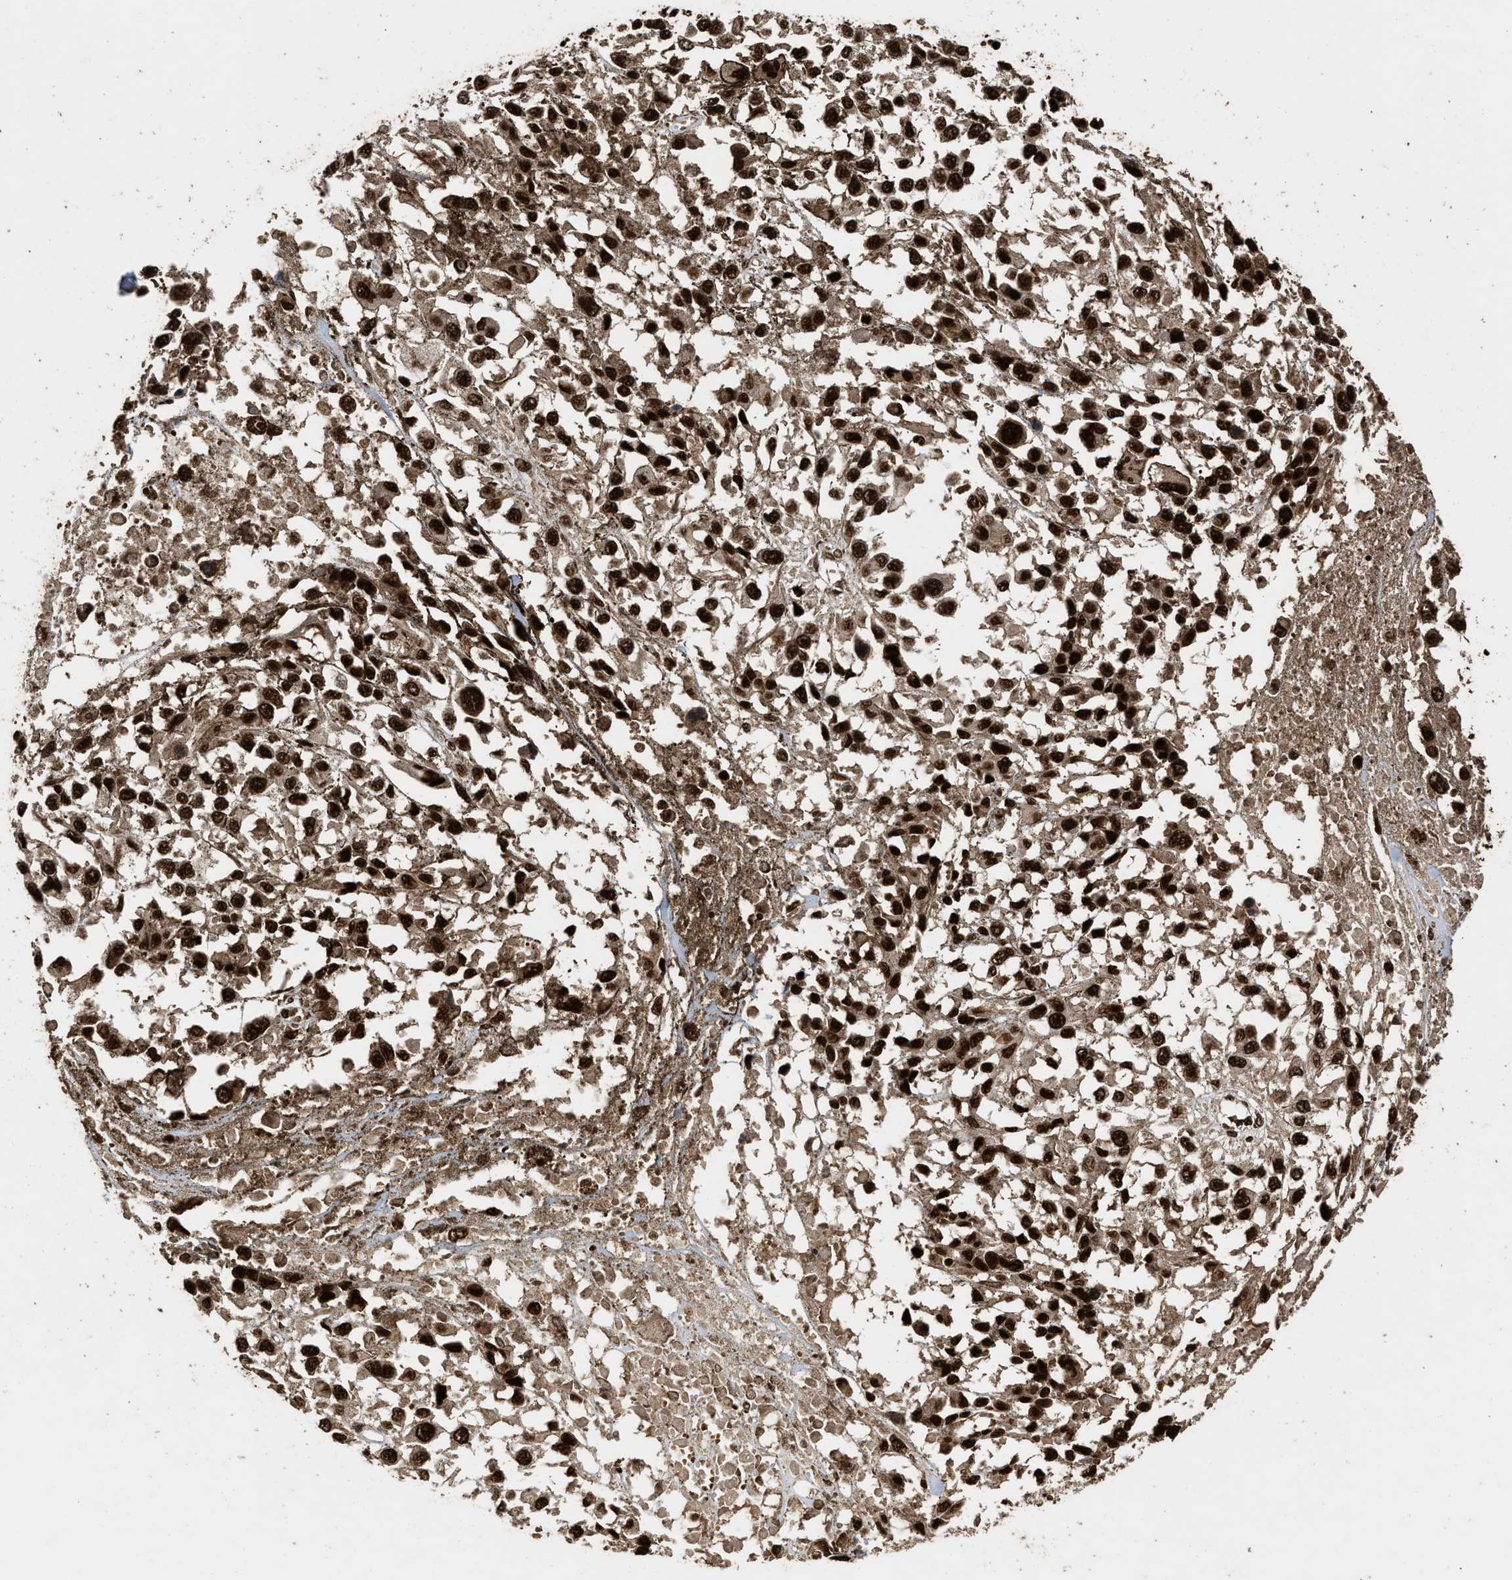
{"staining": {"intensity": "strong", "quantity": ">75%", "location": "nuclear"}, "tissue": "melanoma", "cell_type": "Tumor cells", "image_type": "cancer", "snomed": [{"axis": "morphology", "description": "Malignant melanoma, Metastatic site"}, {"axis": "topography", "description": "Lymph node"}], "caption": "Strong nuclear positivity for a protein is present in approximately >75% of tumor cells of melanoma using immunohistochemistry (IHC).", "gene": "PPP4R3B", "patient": {"sex": "male", "age": 59}}